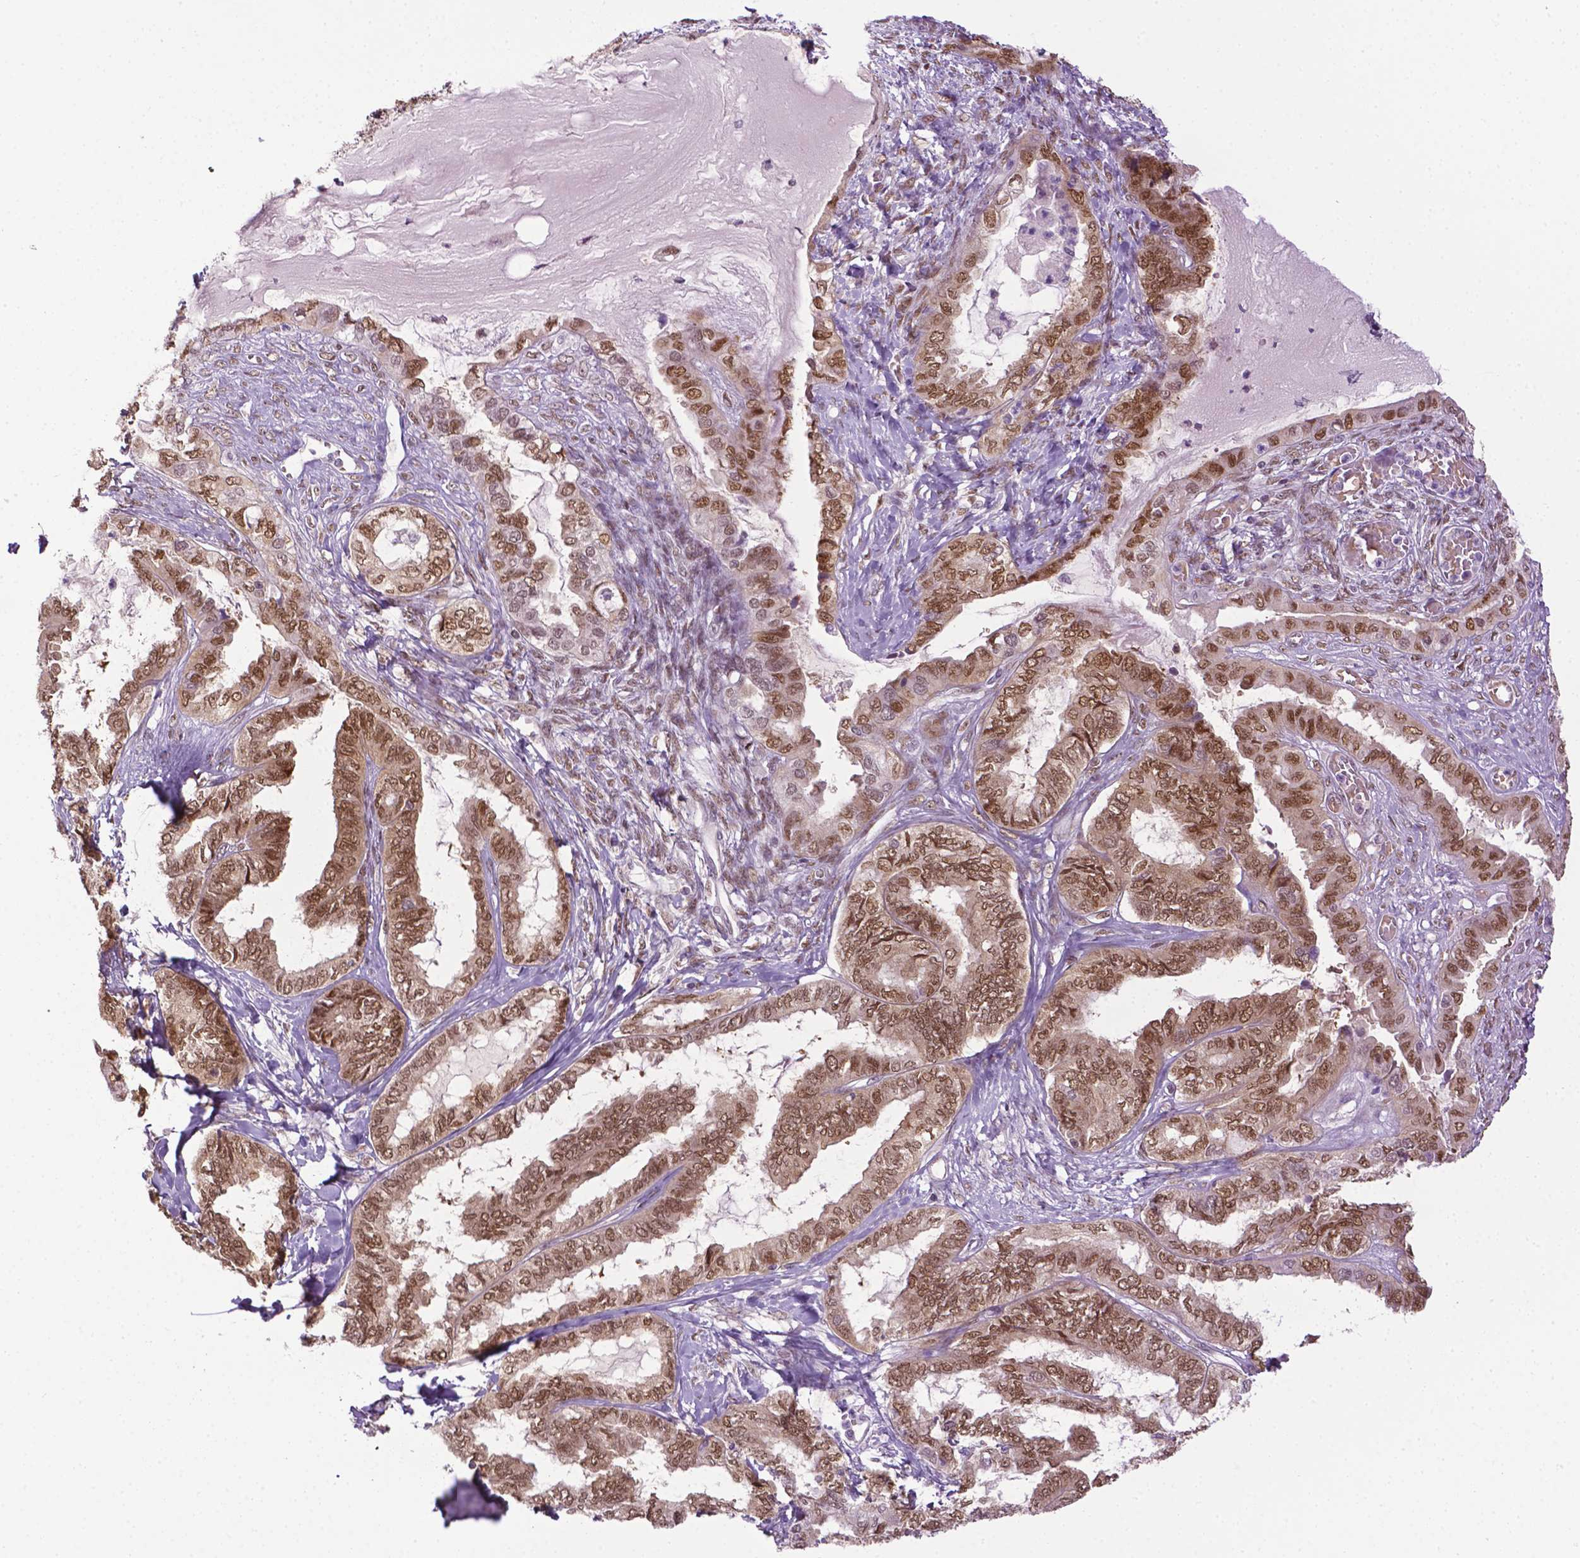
{"staining": {"intensity": "moderate", "quantity": ">75%", "location": "nuclear"}, "tissue": "ovarian cancer", "cell_type": "Tumor cells", "image_type": "cancer", "snomed": [{"axis": "morphology", "description": "Carcinoma, endometroid"}, {"axis": "topography", "description": "Ovary"}], "caption": "Immunohistochemistry image of neoplastic tissue: human ovarian cancer stained using immunohistochemistry exhibits medium levels of moderate protein expression localized specifically in the nuclear of tumor cells, appearing as a nuclear brown color.", "gene": "UBQLN4", "patient": {"sex": "female", "age": 70}}